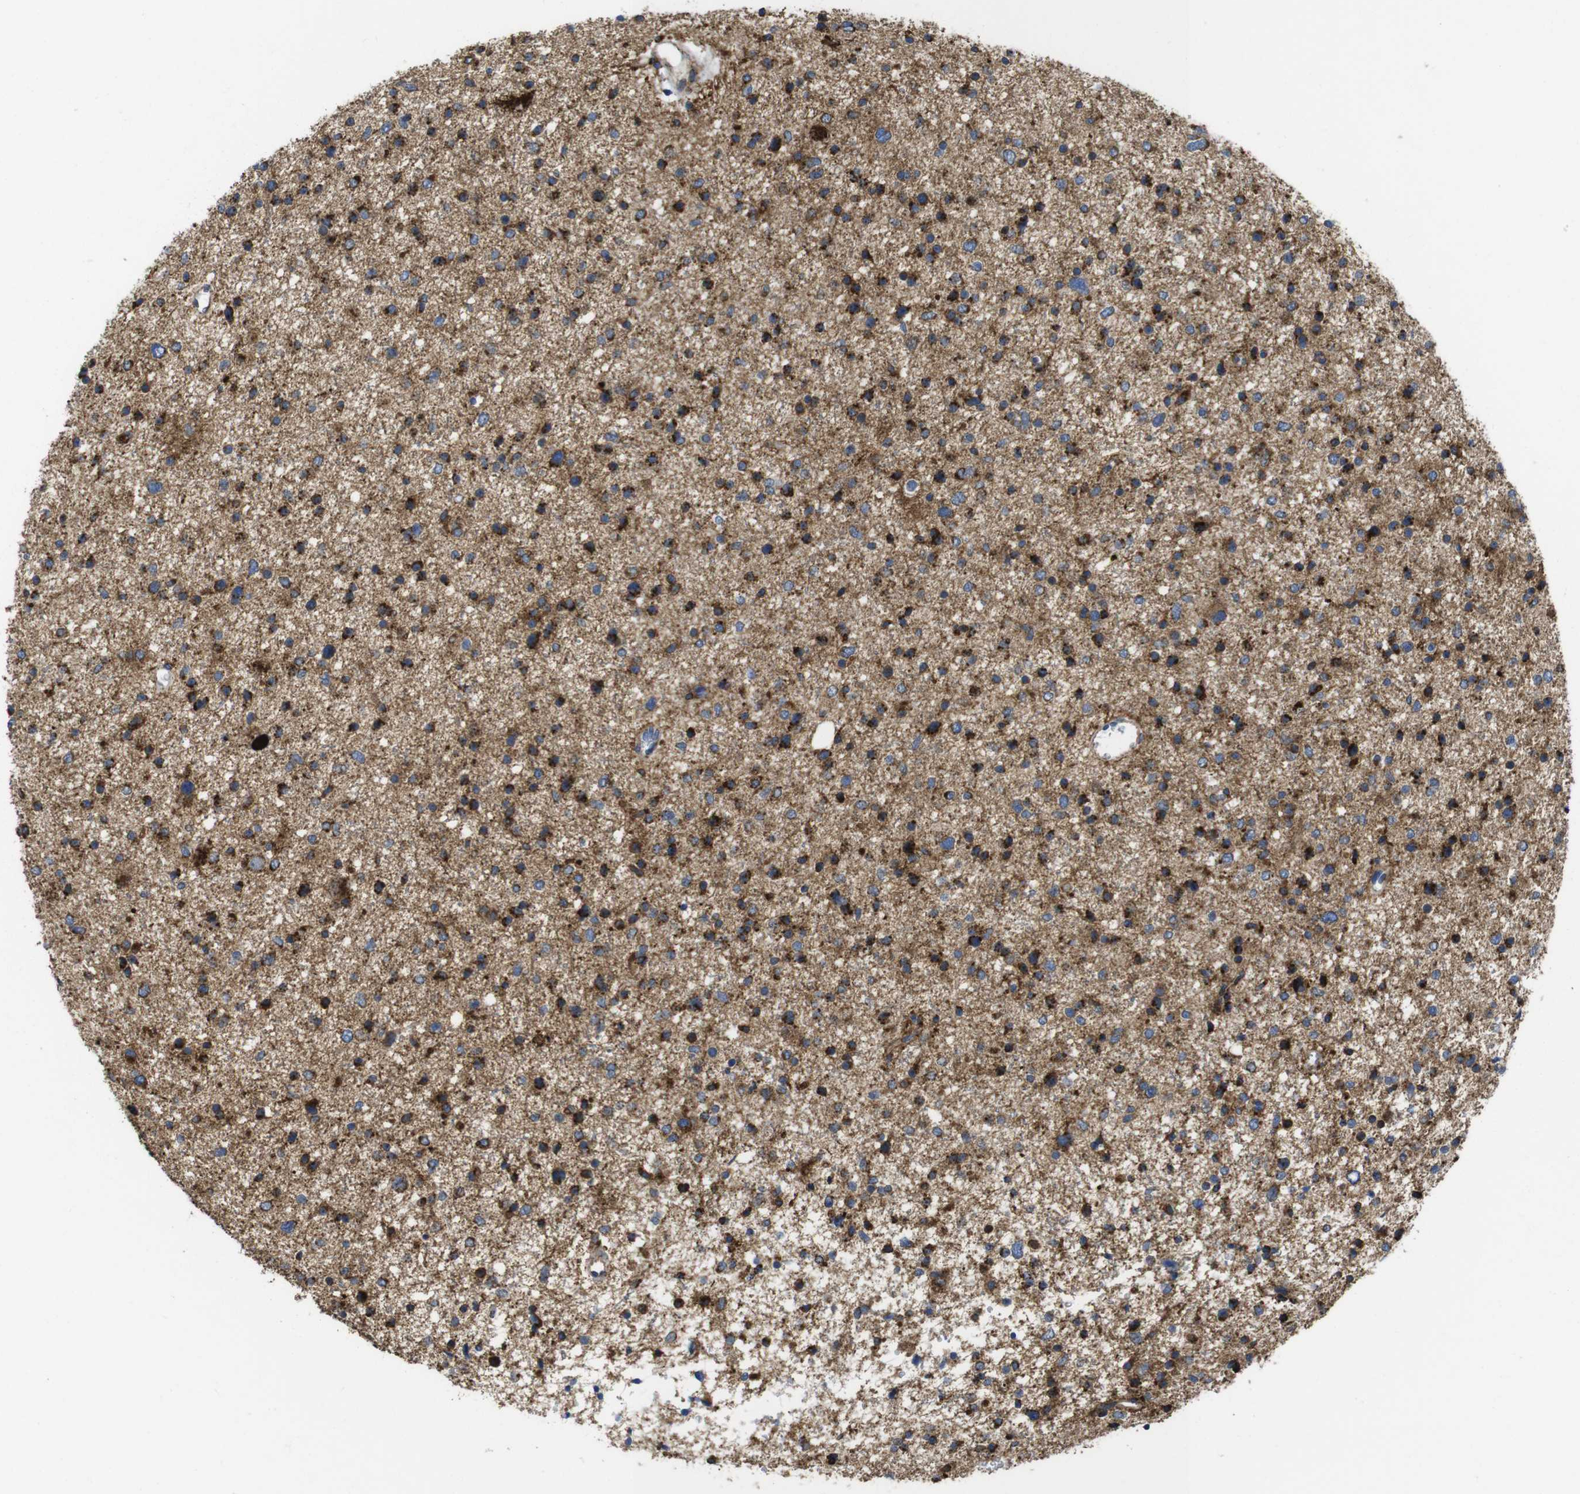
{"staining": {"intensity": "moderate", "quantity": "25%-75%", "location": "cytoplasmic/membranous"}, "tissue": "glioma", "cell_type": "Tumor cells", "image_type": "cancer", "snomed": [{"axis": "morphology", "description": "Glioma, malignant, Low grade"}, {"axis": "topography", "description": "Brain"}], "caption": "Immunohistochemistry (DAB) staining of glioma exhibits moderate cytoplasmic/membranous protein positivity in about 25%-75% of tumor cells.", "gene": "TMEM192", "patient": {"sex": "female", "age": 37}}